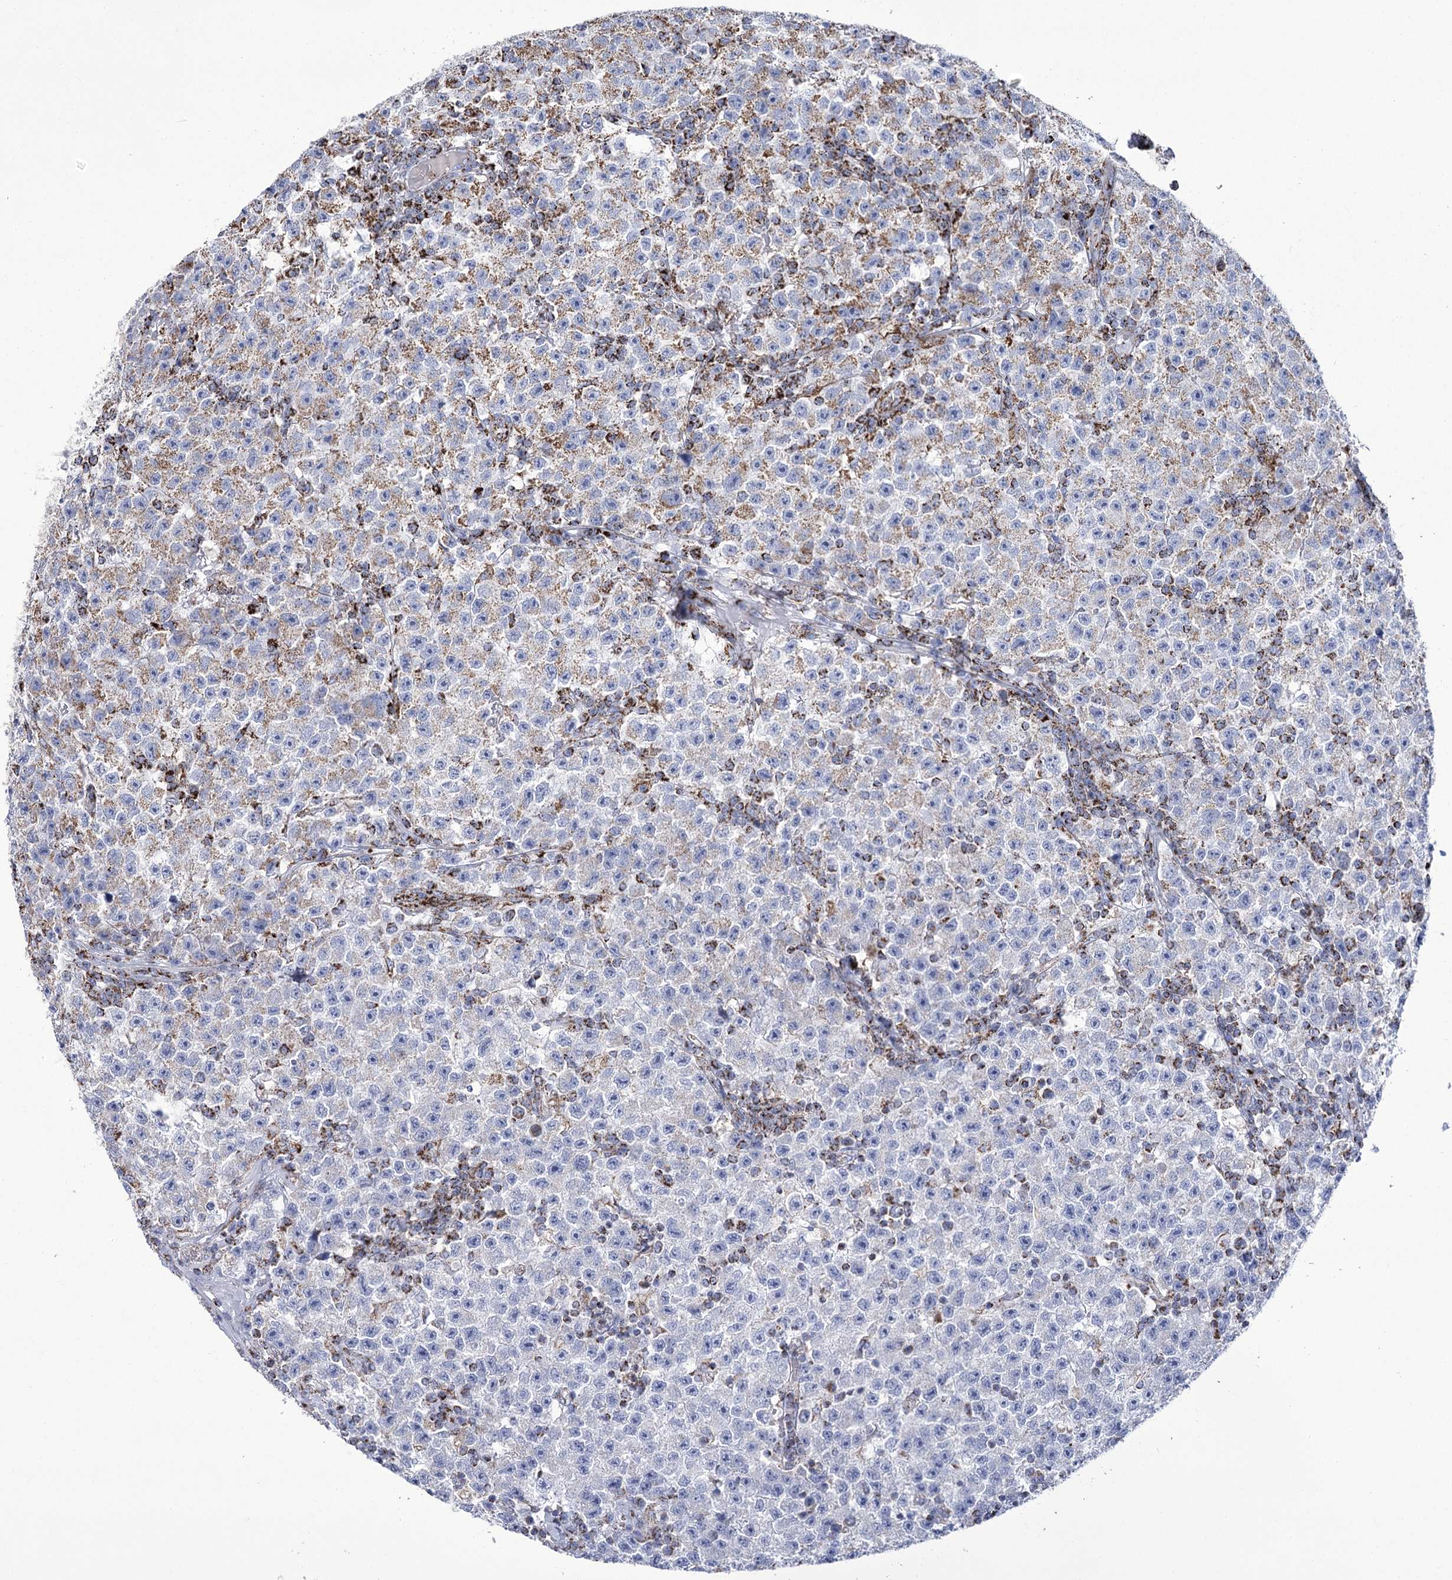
{"staining": {"intensity": "moderate", "quantity": "<25%", "location": "cytoplasmic/membranous"}, "tissue": "testis cancer", "cell_type": "Tumor cells", "image_type": "cancer", "snomed": [{"axis": "morphology", "description": "Seminoma, NOS"}, {"axis": "topography", "description": "Testis"}], "caption": "High-magnification brightfield microscopy of seminoma (testis) stained with DAB (brown) and counterstained with hematoxylin (blue). tumor cells exhibit moderate cytoplasmic/membranous positivity is appreciated in approximately<25% of cells. The staining was performed using DAB, with brown indicating positive protein expression. Nuclei are stained blue with hematoxylin.", "gene": "PDHB", "patient": {"sex": "male", "age": 22}}